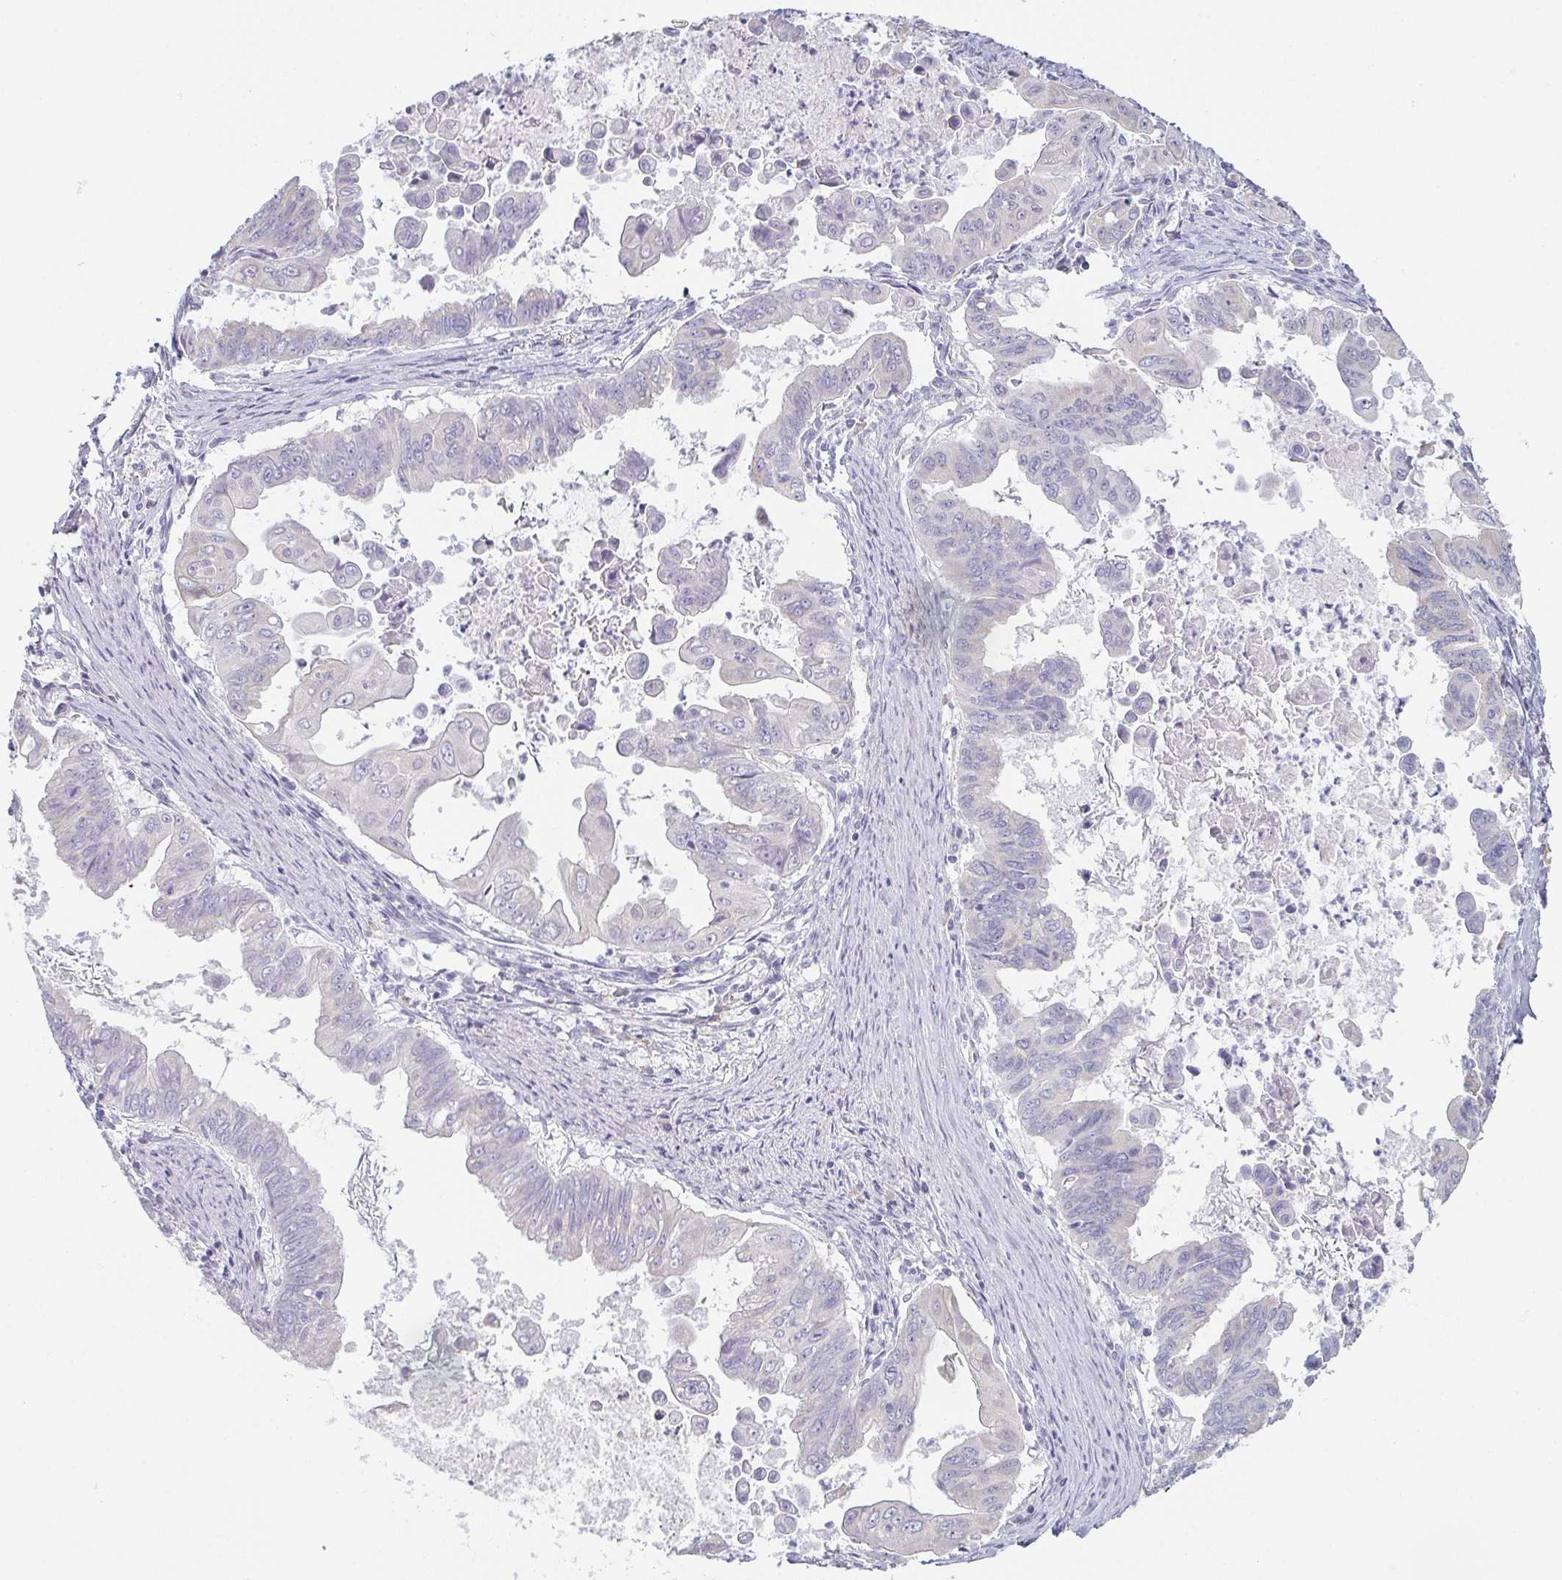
{"staining": {"intensity": "negative", "quantity": "none", "location": "none"}, "tissue": "stomach cancer", "cell_type": "Tumor cells", "image_type": "cancer", "snomed": [{"axis": "morphology", "description": "Adenocarcinoma, NOS"}, {"axis": "topography", "description": "Stomach, upper"}], "caption": "Immunohistochemistry (IHC) histopathology image of neoplastic tissue: stomach adenocarcinoma stained with DAB shows no significant protein positivity in tumor cells.", "gene": "PRR27", "patient": {"sex": "male", "age": 80}}